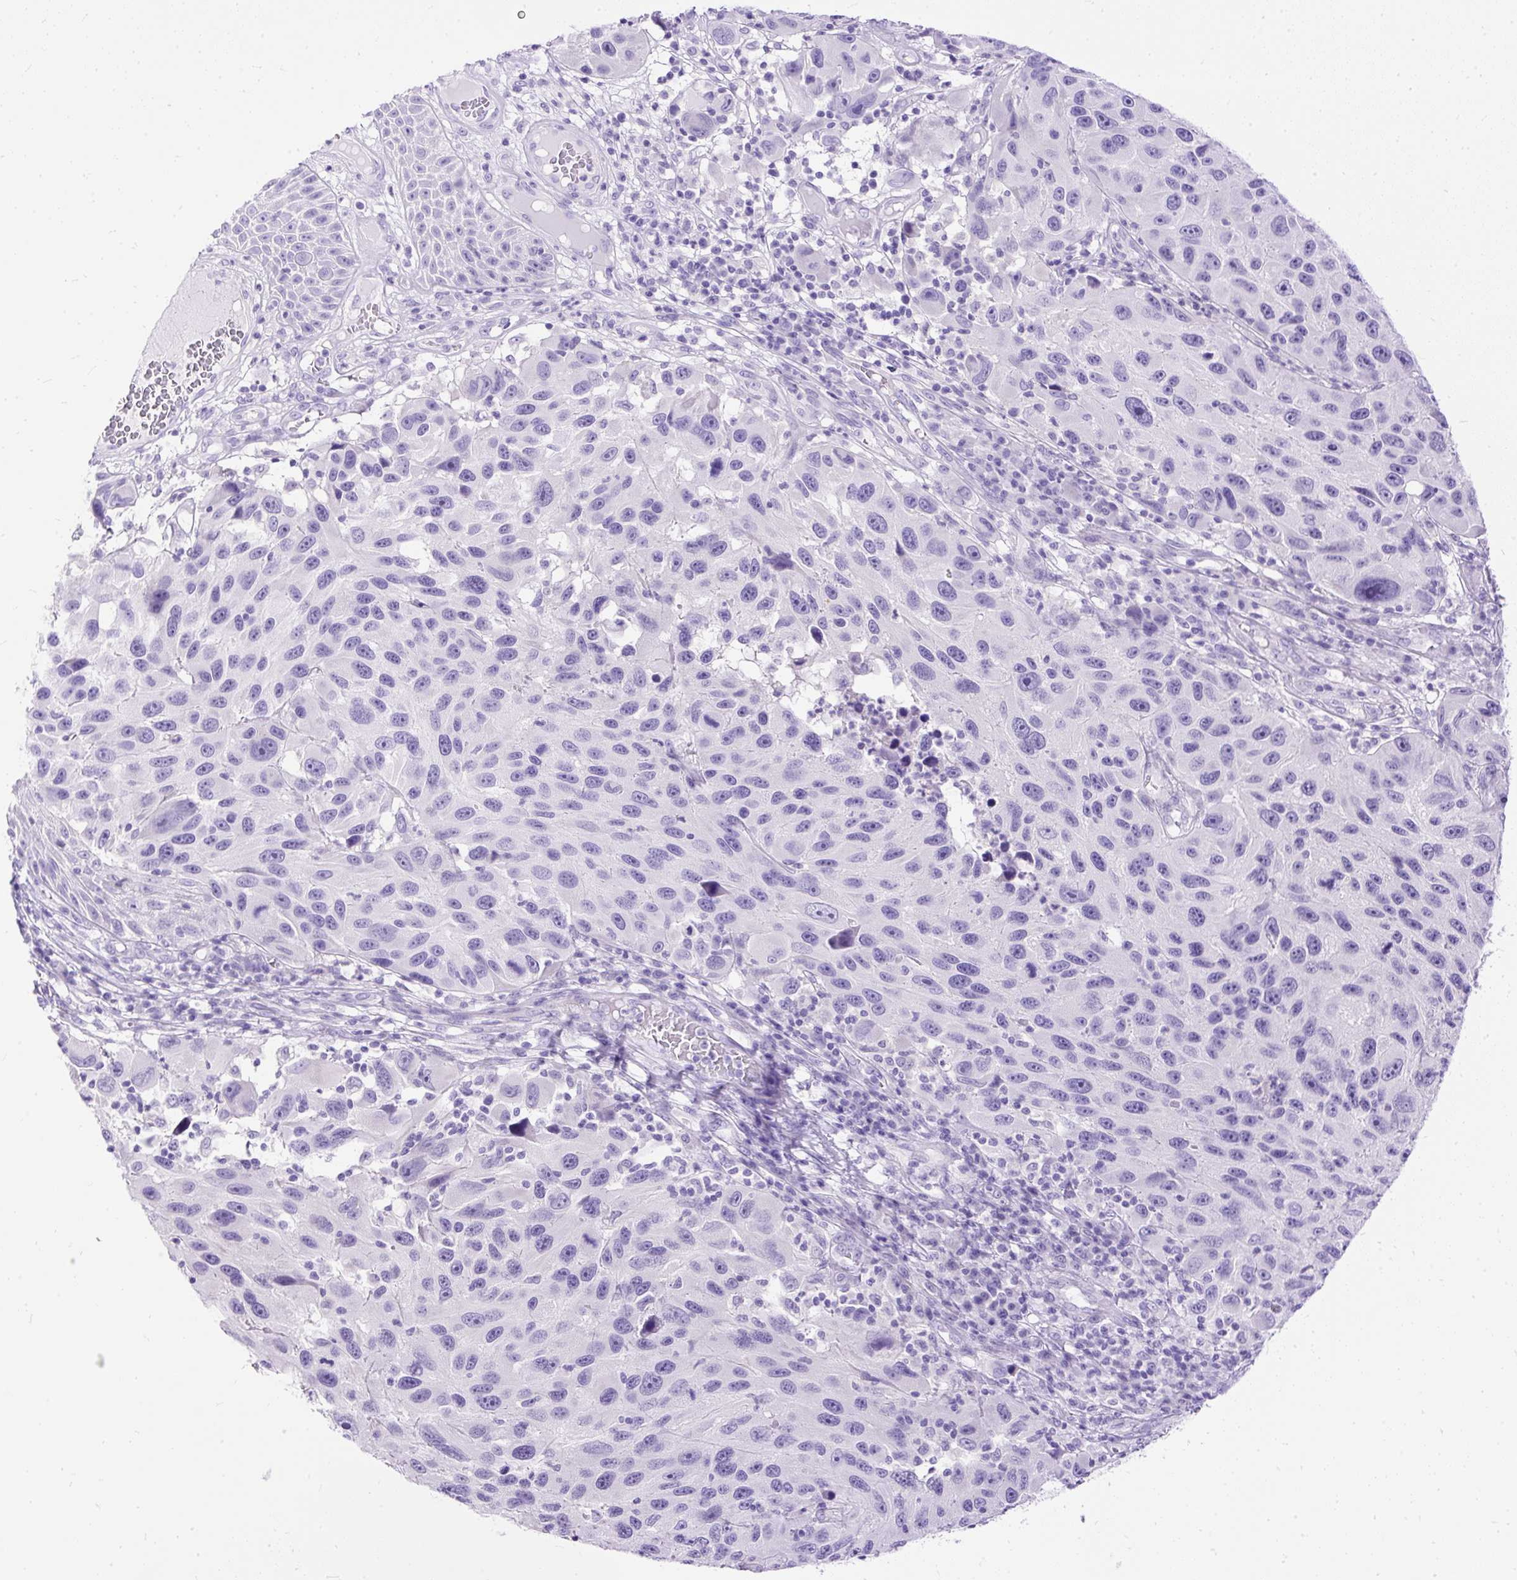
{"staining": {"intensity": "negative", "quantity": "none", "location": "none"}, "tissue": "melanoma", "cell_type": "Tumor cells", "image_type": "cancer", "snomed": [{"axis": "morphology", "description": "Malignant melanoma, NOS"}, {"axis": "topography", "description": "Skin"}], "caption": "The immunohistochemistry (IHC) histopathology image has no significant expression in tumor cells of melanoma tissue.", "gene": "HEY1", "patient": {"sex": "male", "age": 53}}